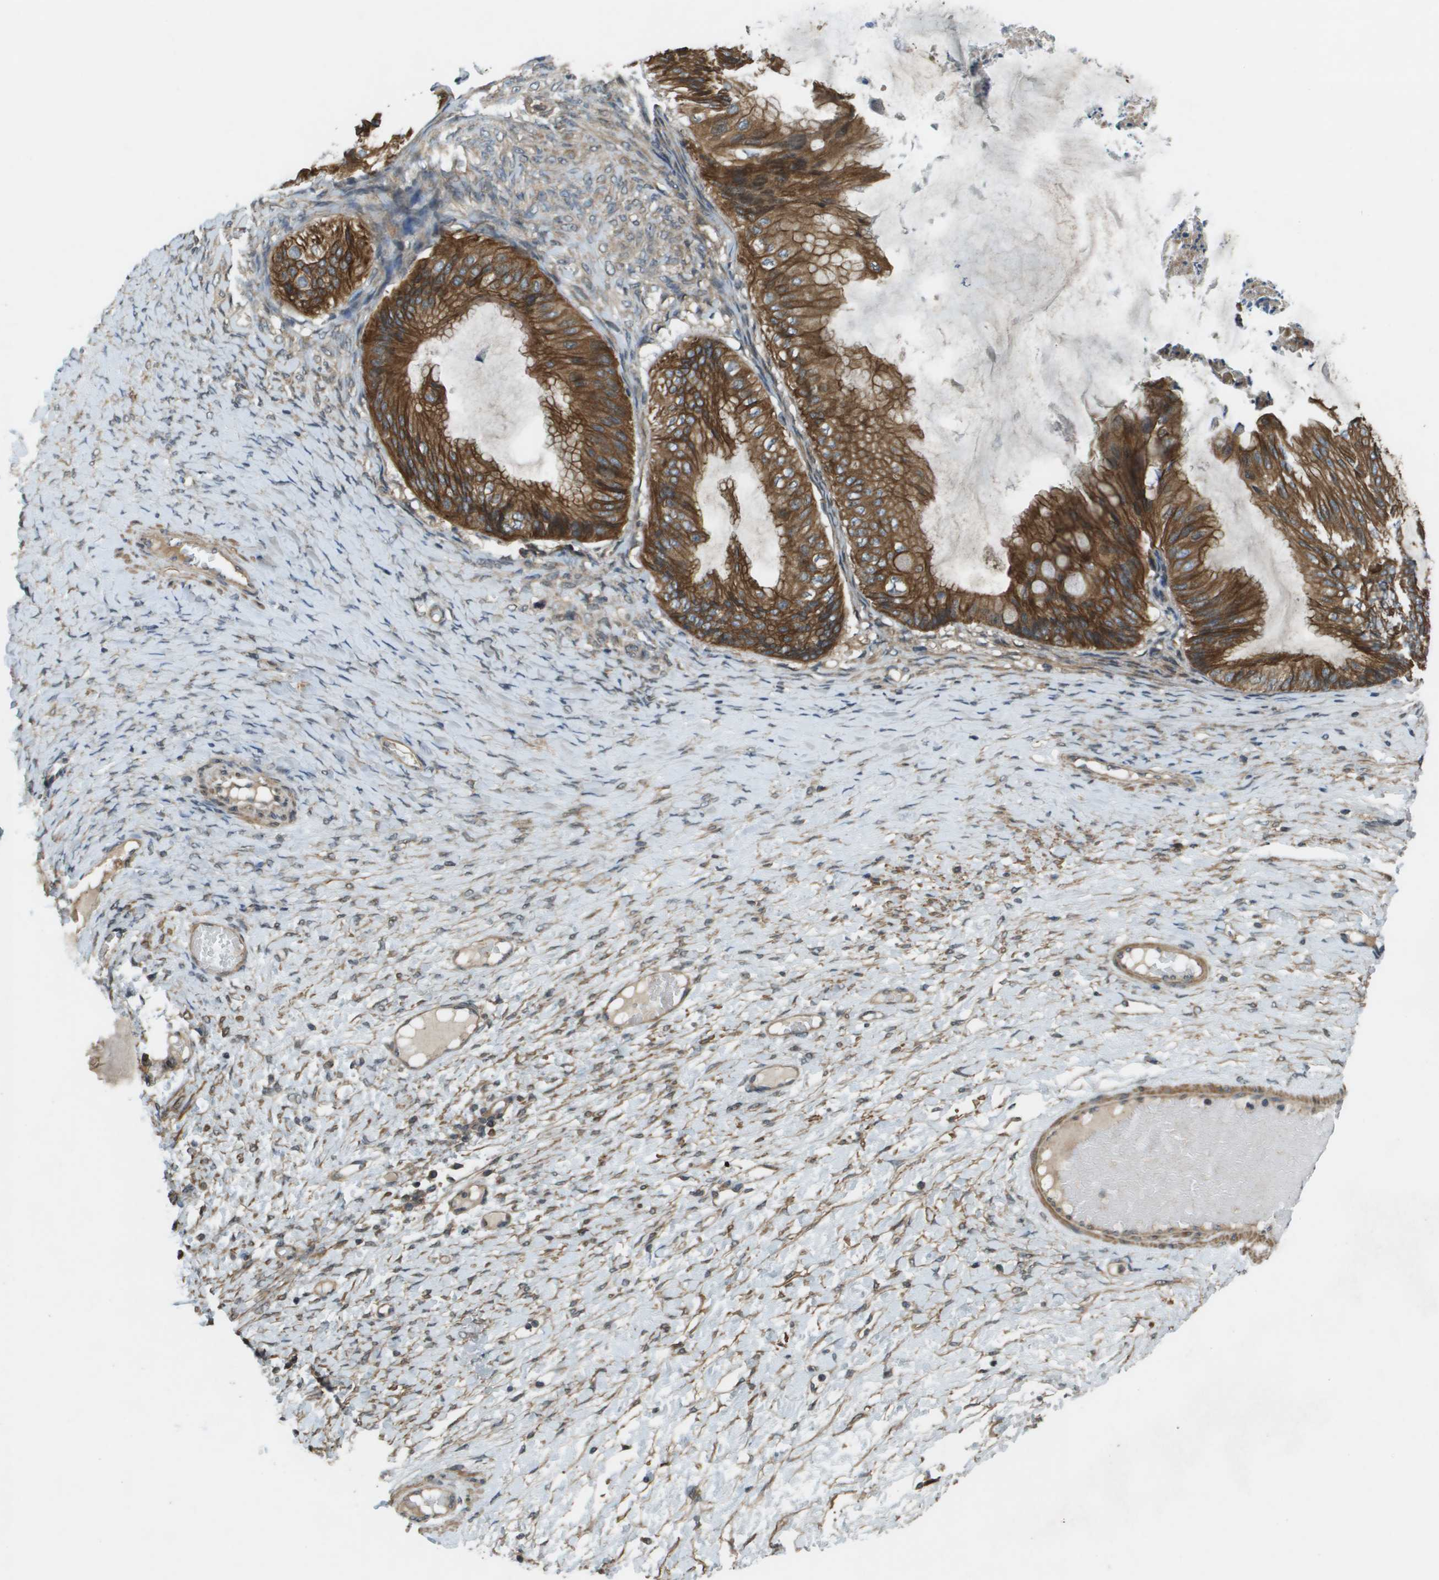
{"staining": {"intensity": "strong", "quantity": ">75%", "location": "cytoplasmic/membranous"}, "tissue": "ovarian cancer", "cell_type": "Tumor cells", "image_type": "cancer", "snomed": [{"axis": "morphology", "description": "Cystadenocarcinoma, mucinous, NOS"}, {"axis": "topography", "description": "Ovary"}], "caption": "Protein positivity by immunohistochemistry demonstrates strong cytoplasmic/membranous staining in about >75% of tumor cells in mucinous cystadenocarcinoma (ovarian).", "gene": "CDKN2C", "patient": {"sex": "female", "age": 61}}